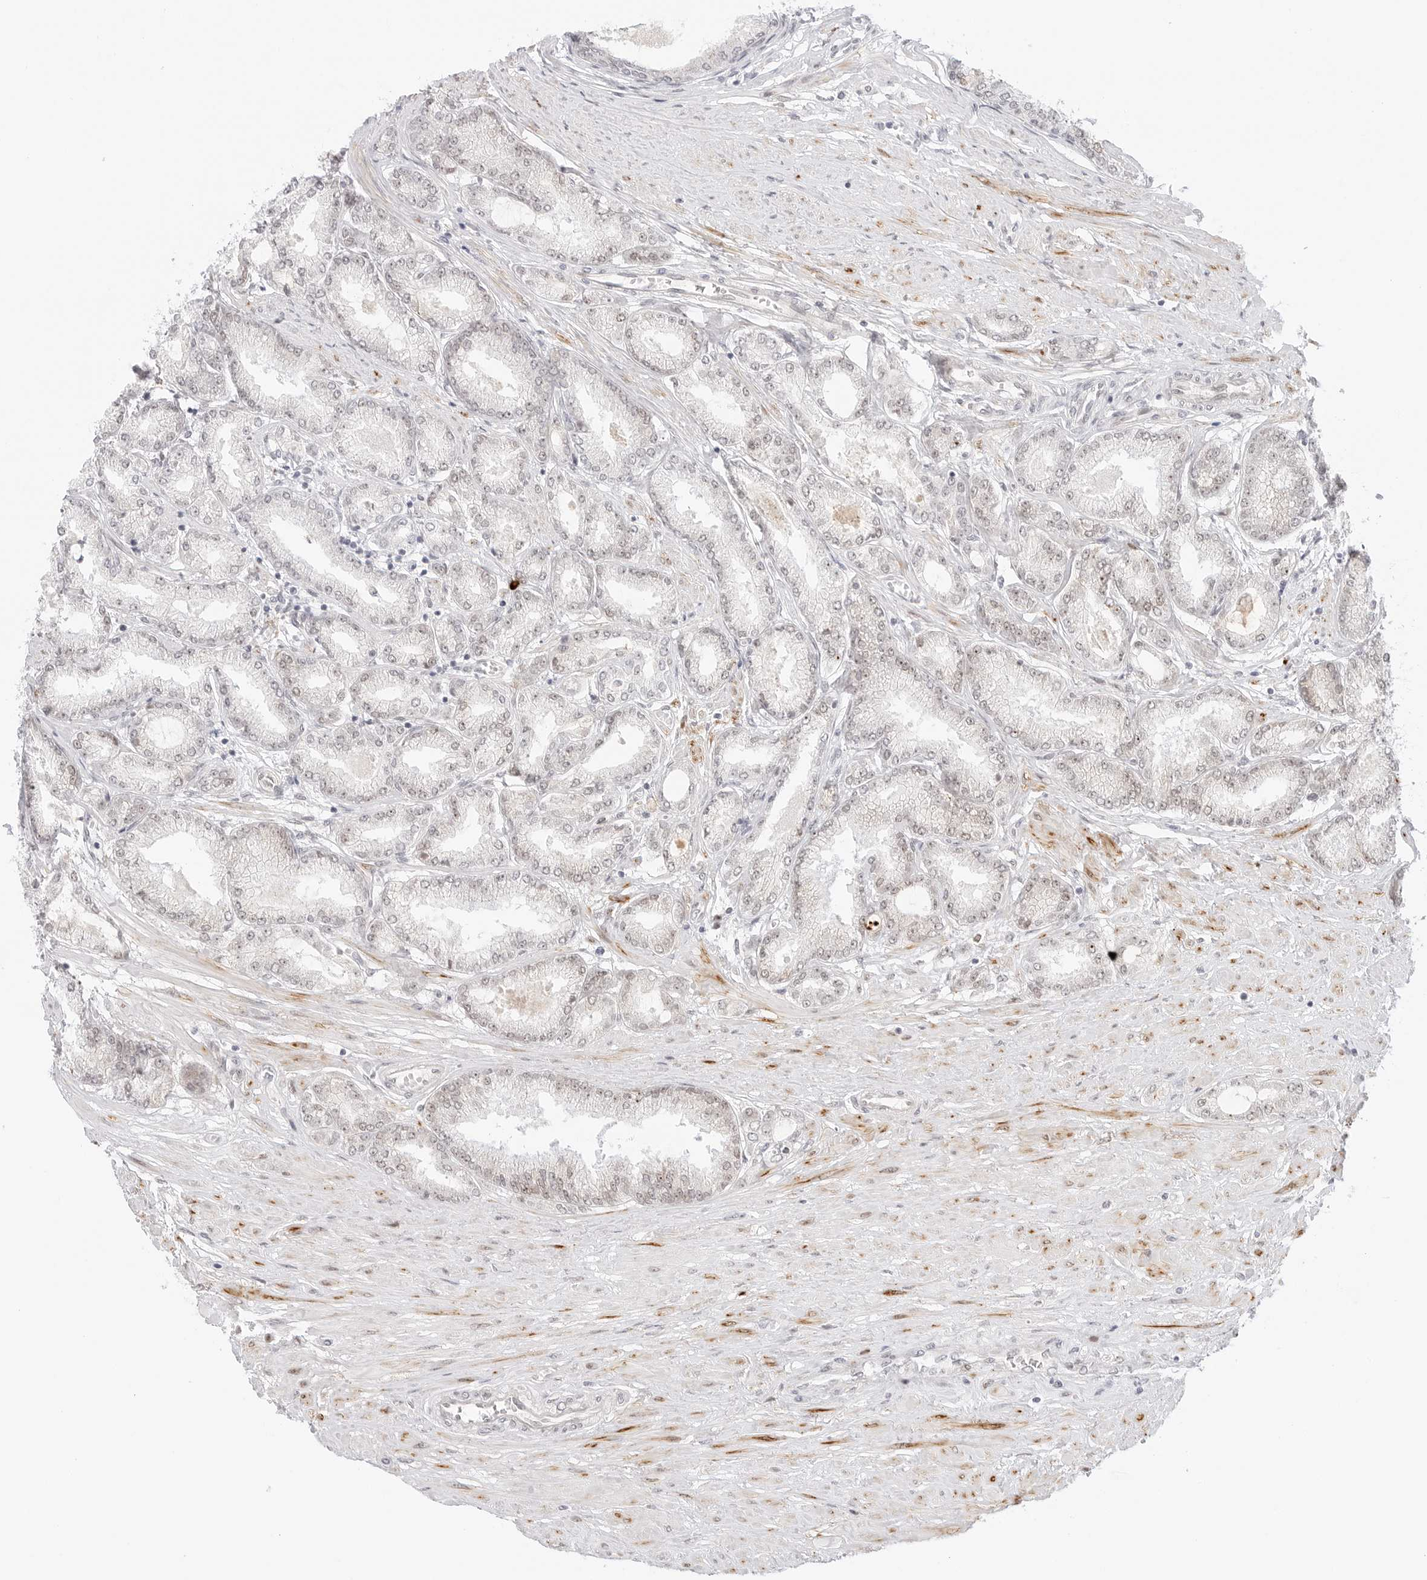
{"staining": {"intensity": "moderate", "quantity": "<25%", "location": "nuclear"}, "tissue": "prostate cancer", "cell_type": "Tumor cells", "image_type": "cancer", "snomed": [{"axis": "morphology", "description": "Adenocarcinoma, Low grade"}, {"axis": "topography", "description": "Prostate"}], "caption": "Low-grade adenocarcinoma (prostate) was stained to show a protein in brown. There is low levels of moderate nuclear expression in approximately <25% of tumor cells. (IHC, brightfield microscopy, high magnification).", "gene": "HIPK3", "patient": {"sex": "male", "age": 63}}